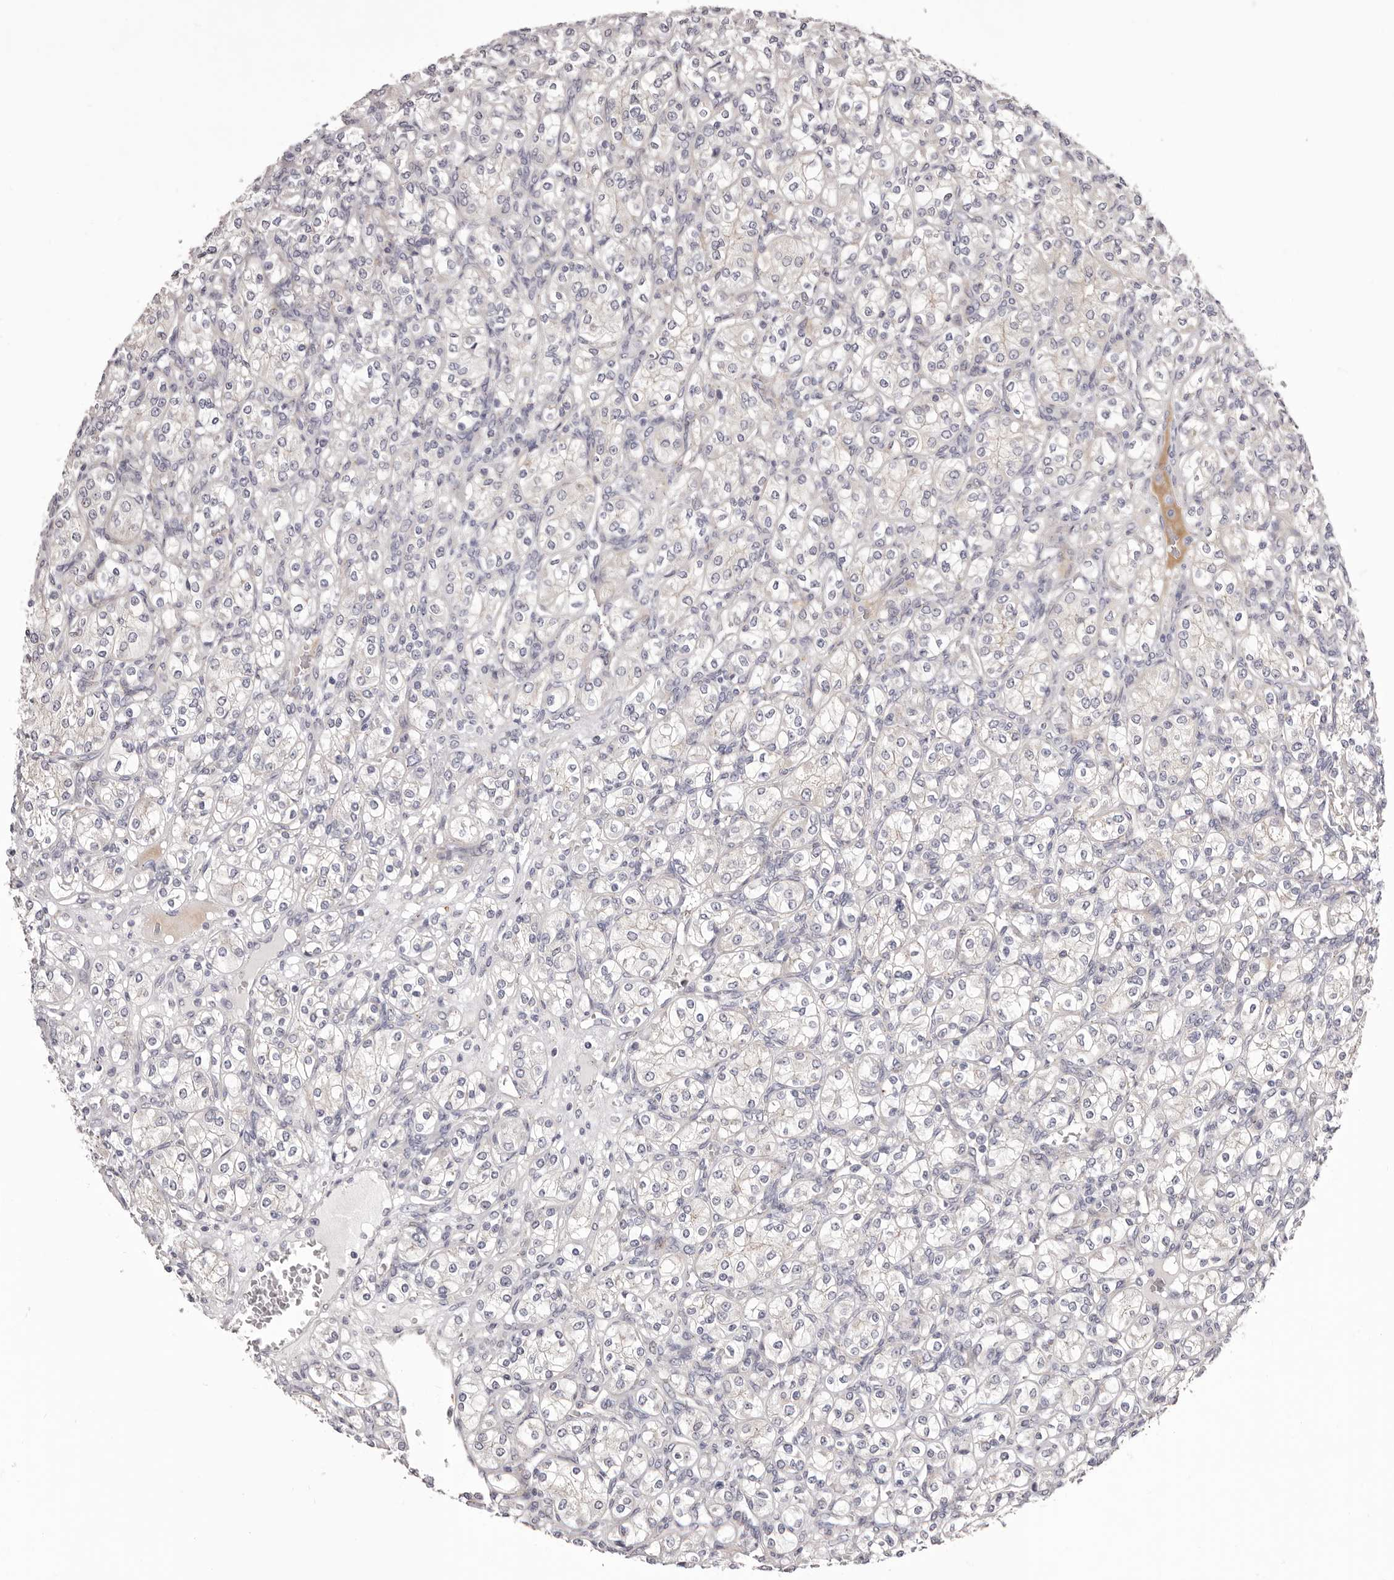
{"staining": {"intensity": "negative", "quantity": "none", "location": "none"}, "tissue": "renal cancer", "cell_type": "Tumor cells", "image_type": "cancer", "snomed": [{"axis": "morphology", "description": "Adenocarcinoma, NOS"}, {"axis": "topography", "description": "Kidney"}], "caption": "Human renal cancer (adenocarcinoma) stained for a protein using immunohistochemistry (IHC) shows no positivity in tumor cells.", "gene": "PEG10", "patient": {"sex": "male", "age": 77}}